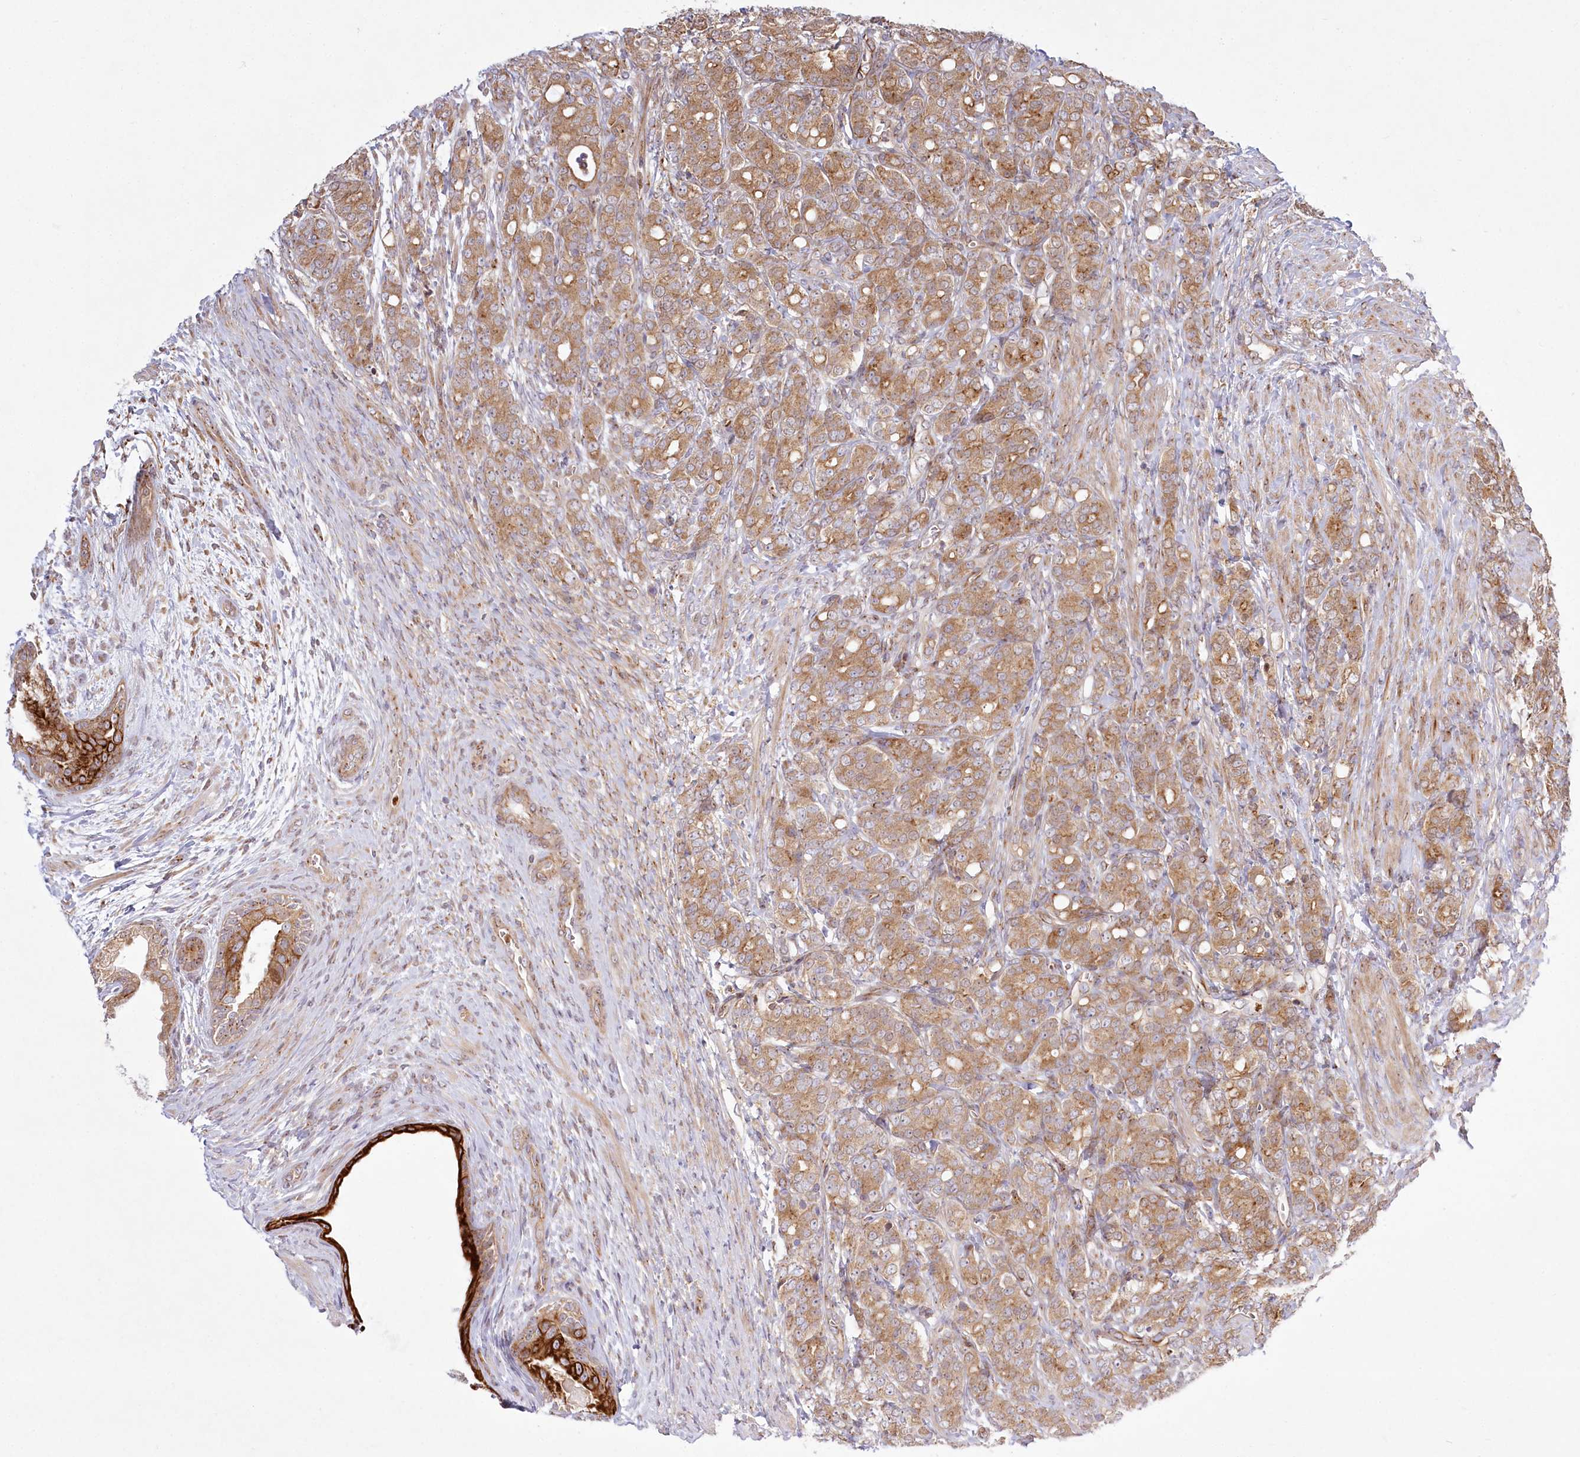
{"staining": {"intensity": "moderate", "quantity": ">75%", "location": "cytoplasmic/membranous"}, "tissue": "prostate cancer", "cell_type": "Tumor cells", "image_type": "cancer", "snomed": [{"axis": "morphology", "description": "Adenocarcinoma, High grade"}, {"axis": "topography", "description": "Prostate"}], "caption": "Protein expression analysis of prostate cancer displays moderate cytoplasmic/membranous positivity in approximately >75% of tumor cells.", "gene": "COMMD3", "patient": {"sex": "male", "age": 62}}